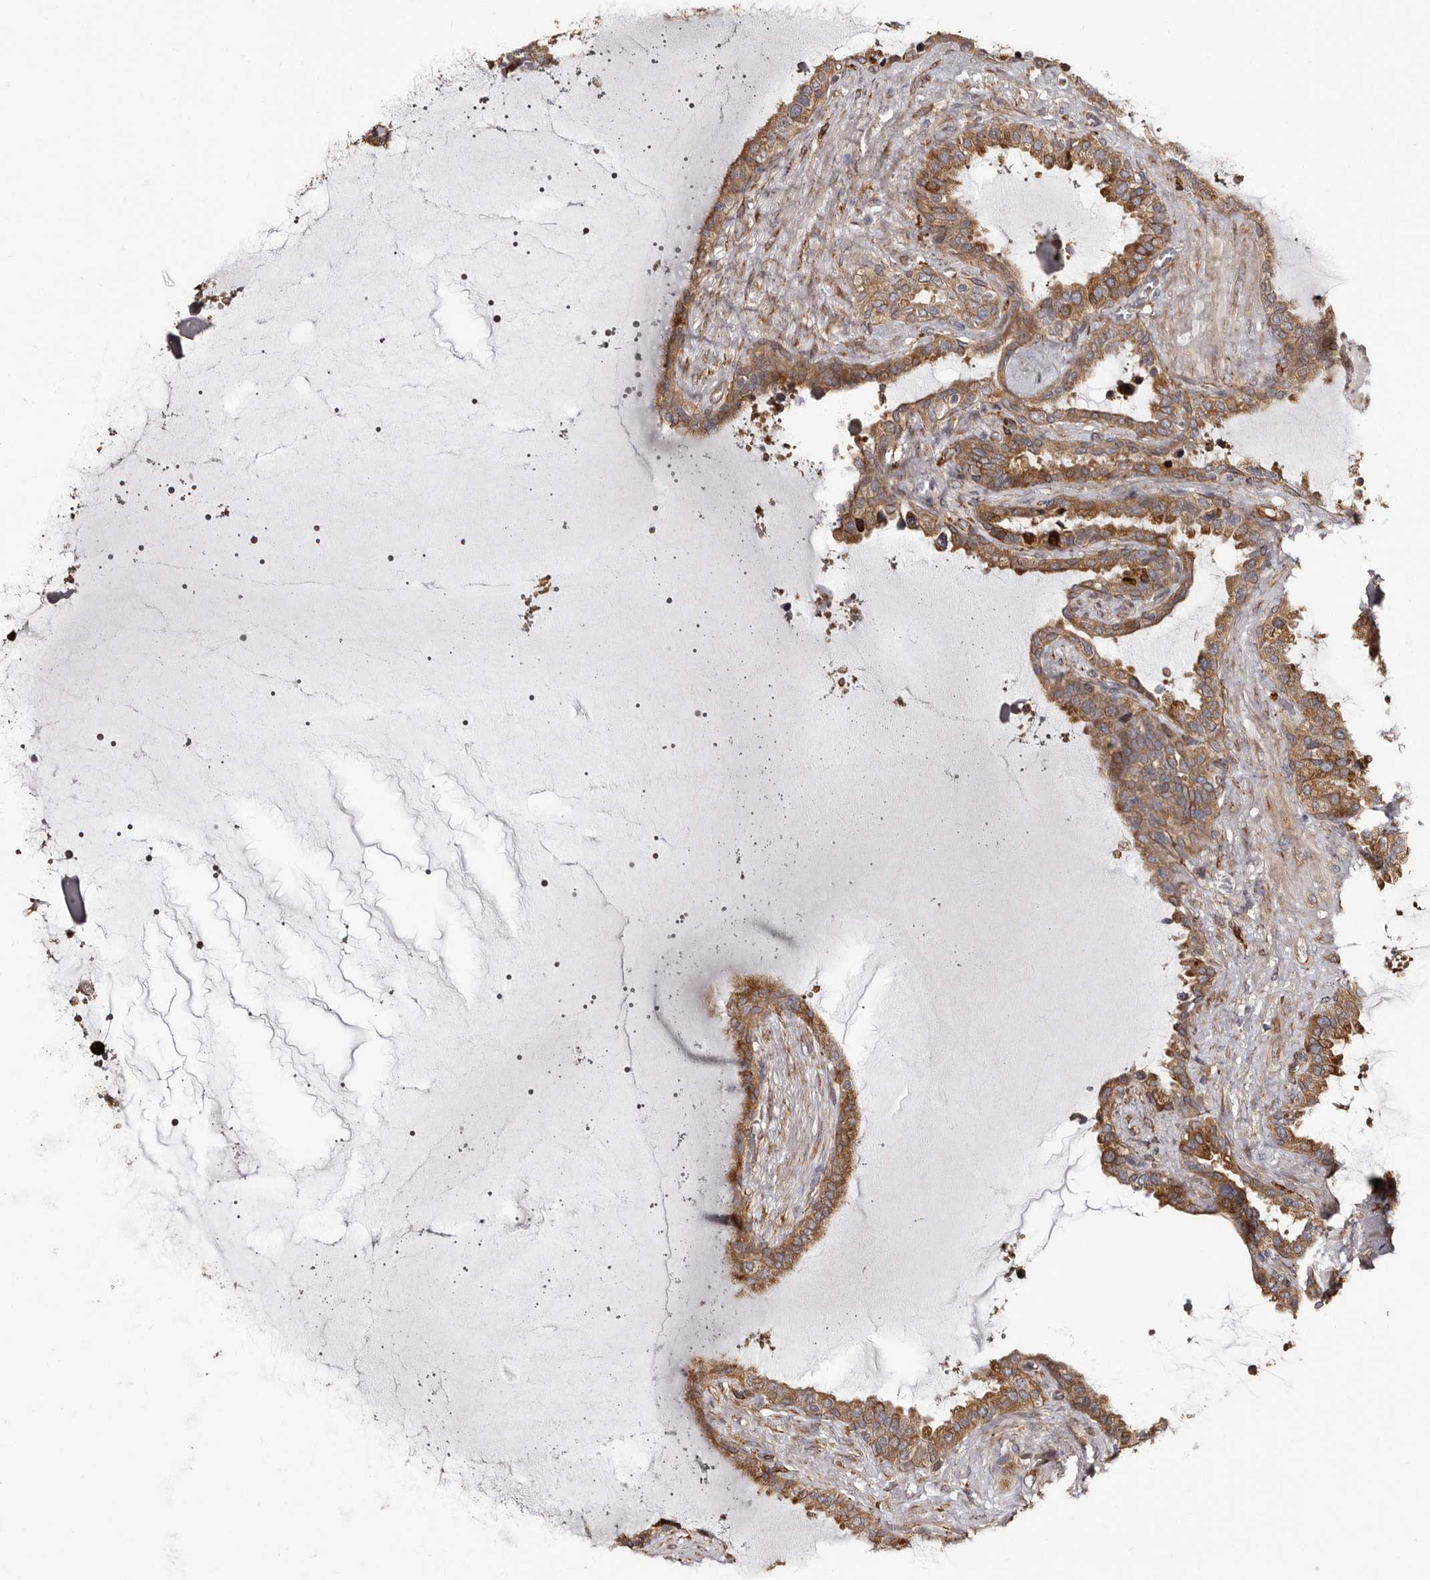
{"staining": {"intensity": "moderate", "quantity": ">75%", "location": "cytoplasmic/membranous"}, "tissue": "seminal vesicle", "cell_type": "Glandular cells", "image_type": "normal", "snomed": [{"axis": "morphology", "description": "Normal tissue, NOS"}, {"axis": "topography", "description": "Seminal veicle"}], "caption": "Protein staining exhibits moderate cytoplasmic/membranous staining in about >75% of glandular cells in benign seminal vesicle.", "gene": "TBC1D22B", "patient": {"sex": "male", "age": 46}}